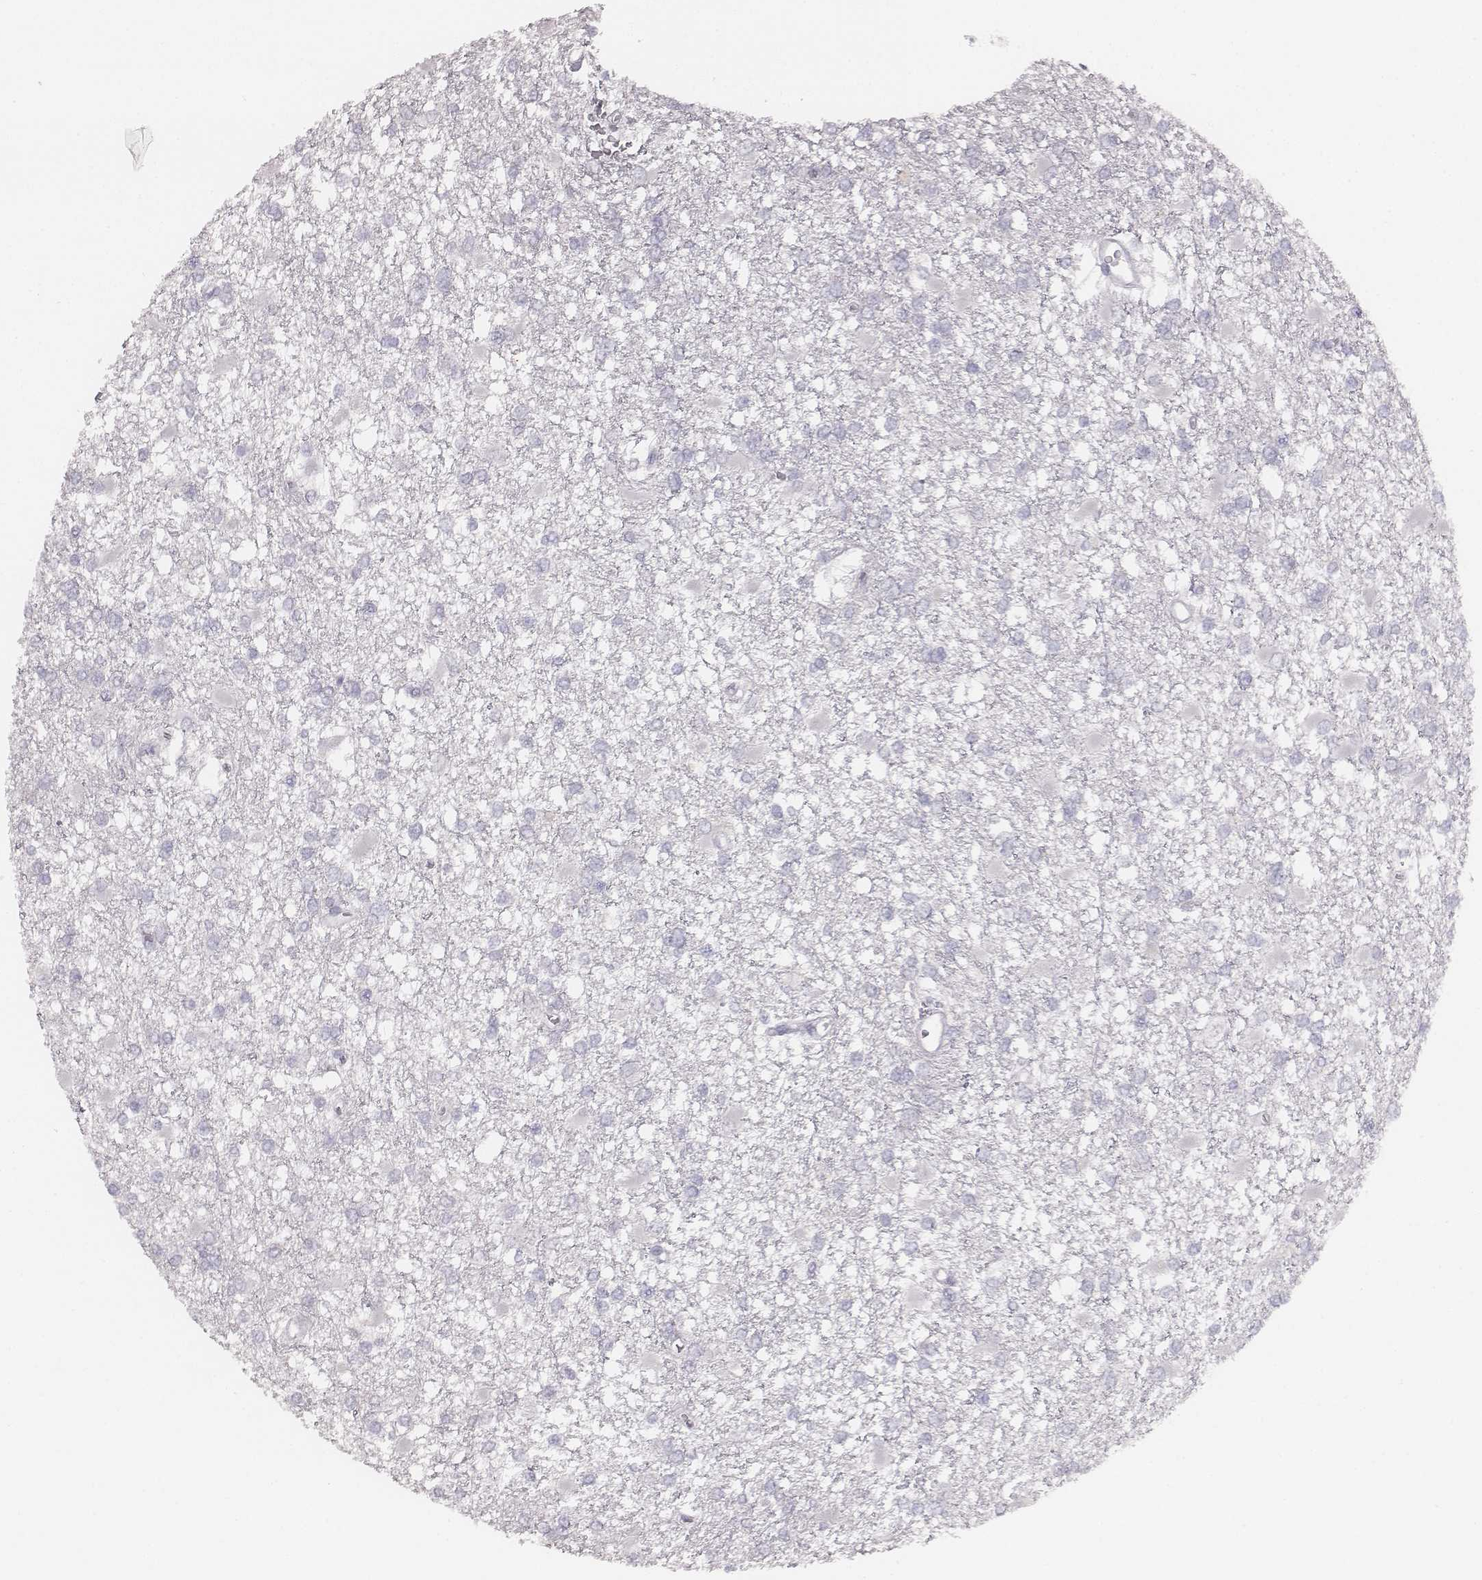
{"staining": {"intensity": "negative", "quantity": "none", "location": "none"}, "tissue": "glioma", "cell_type": "Tumor cells", "image_type": "cancer", "snomed": [{"axis": "morphology", "description": "Glioma, malignant, High grade"}, {"axis": "topography", "description": "Cerebral cortex"}], "caption": "Micrograph shows no protein expression in tumor cells of malignant glioma (high-grade) tissue. The staining is performed using DAB (3,3'-diaminobenzidine) brown chromogen with nuclei counter-stained in using hematoxylin.", "gene": "MYH6", "patient": {"sex": "male", "age": 79}}